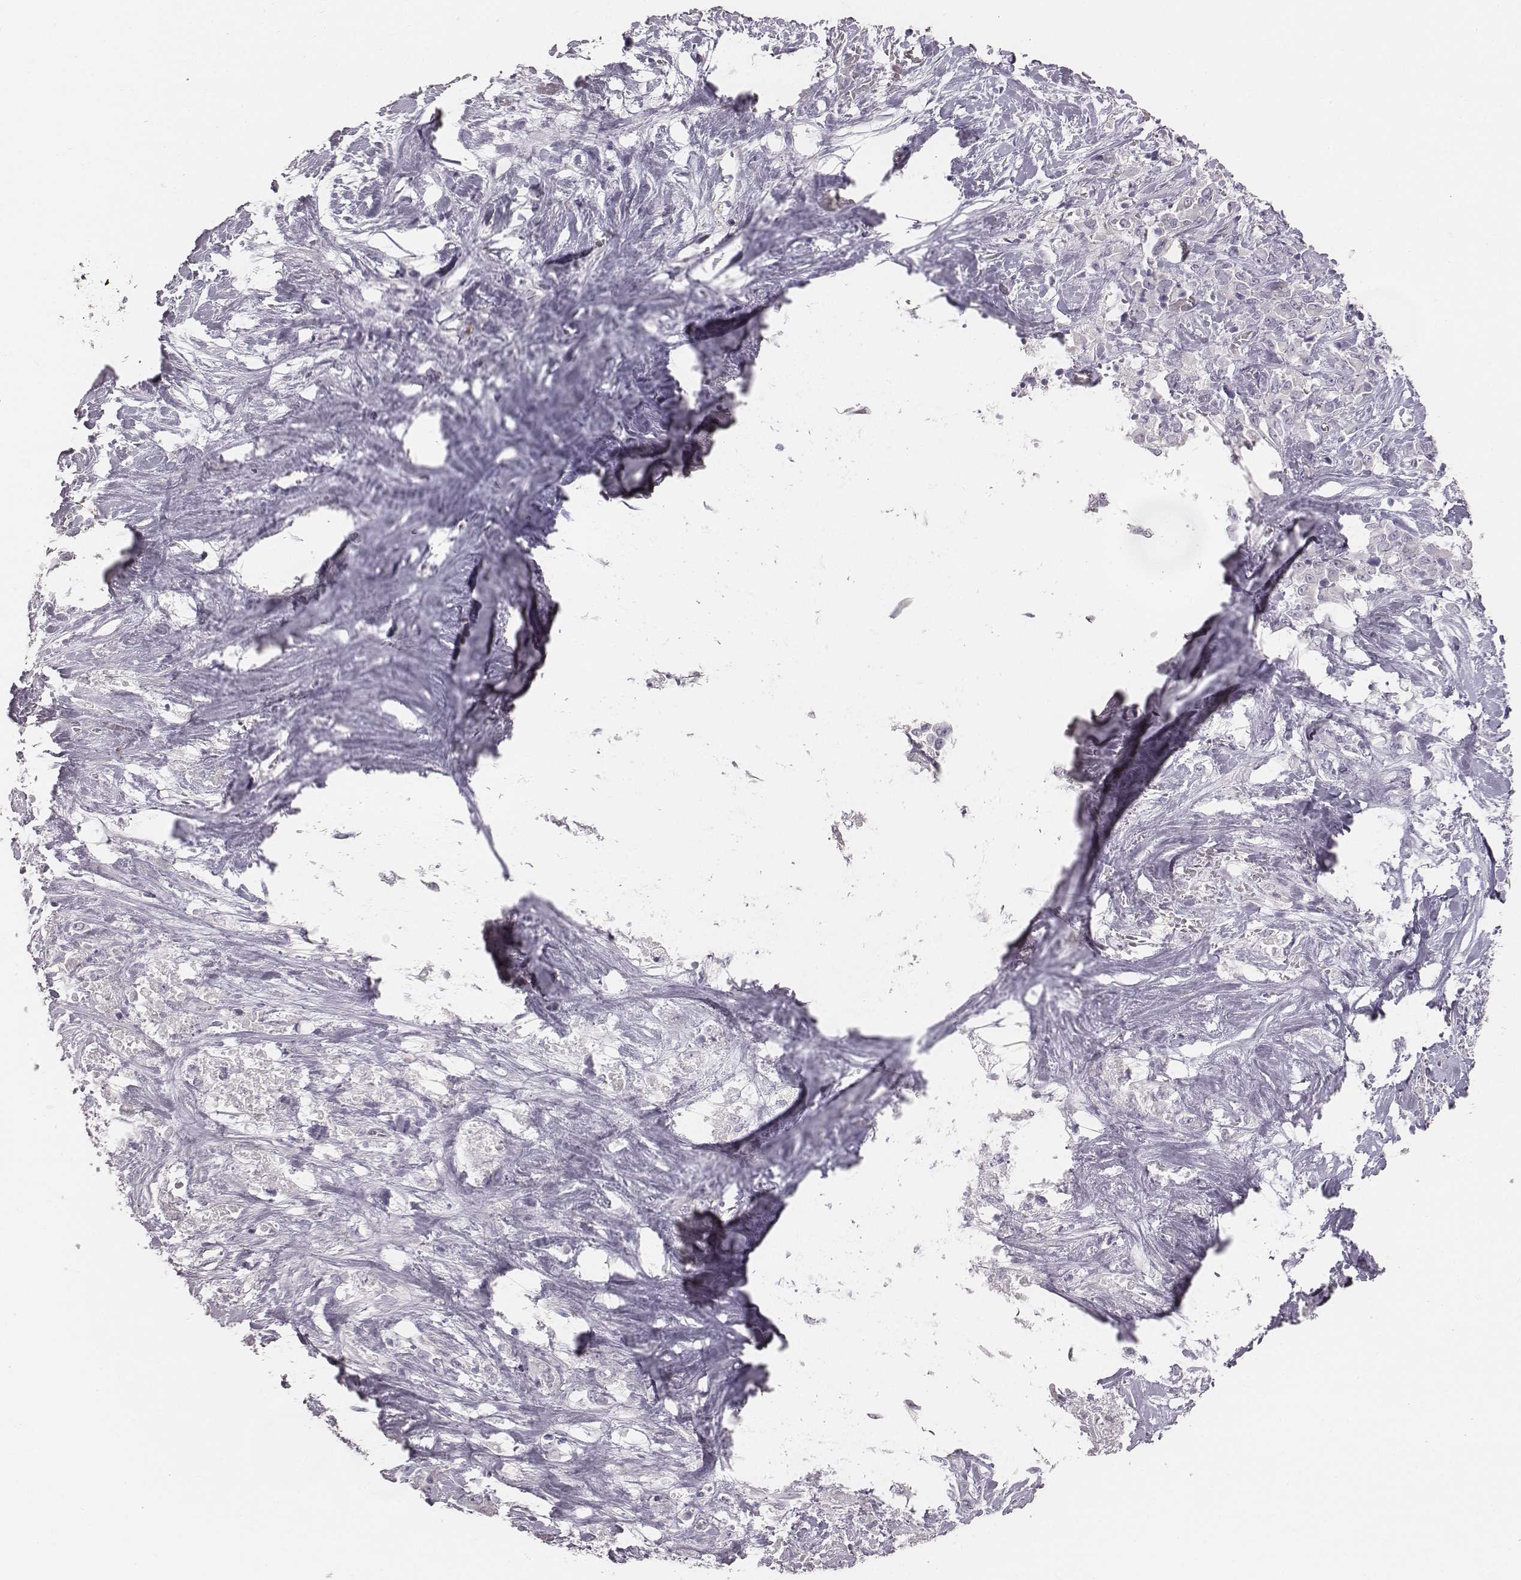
{"staining": {"intensity": "negative", "quantity": "none", "location": "none"}, "tissue": "stomach cancer", "cell_type": "Tumor cells", "image_type": "cancer", "snomed": [{"axis": "morphology", "description": "Adenocarcinoma, NOS"}, {"axis": "topography", "description": "Stomach"}], "caption": "High power microscopy image of an immunohistochemistry (IHC) photomicrograph of stomach cancer, revealing no significant positivity in tumor cells.", "gene": "KCNJ12", "patient": {"sex": "female", "age": 76}}